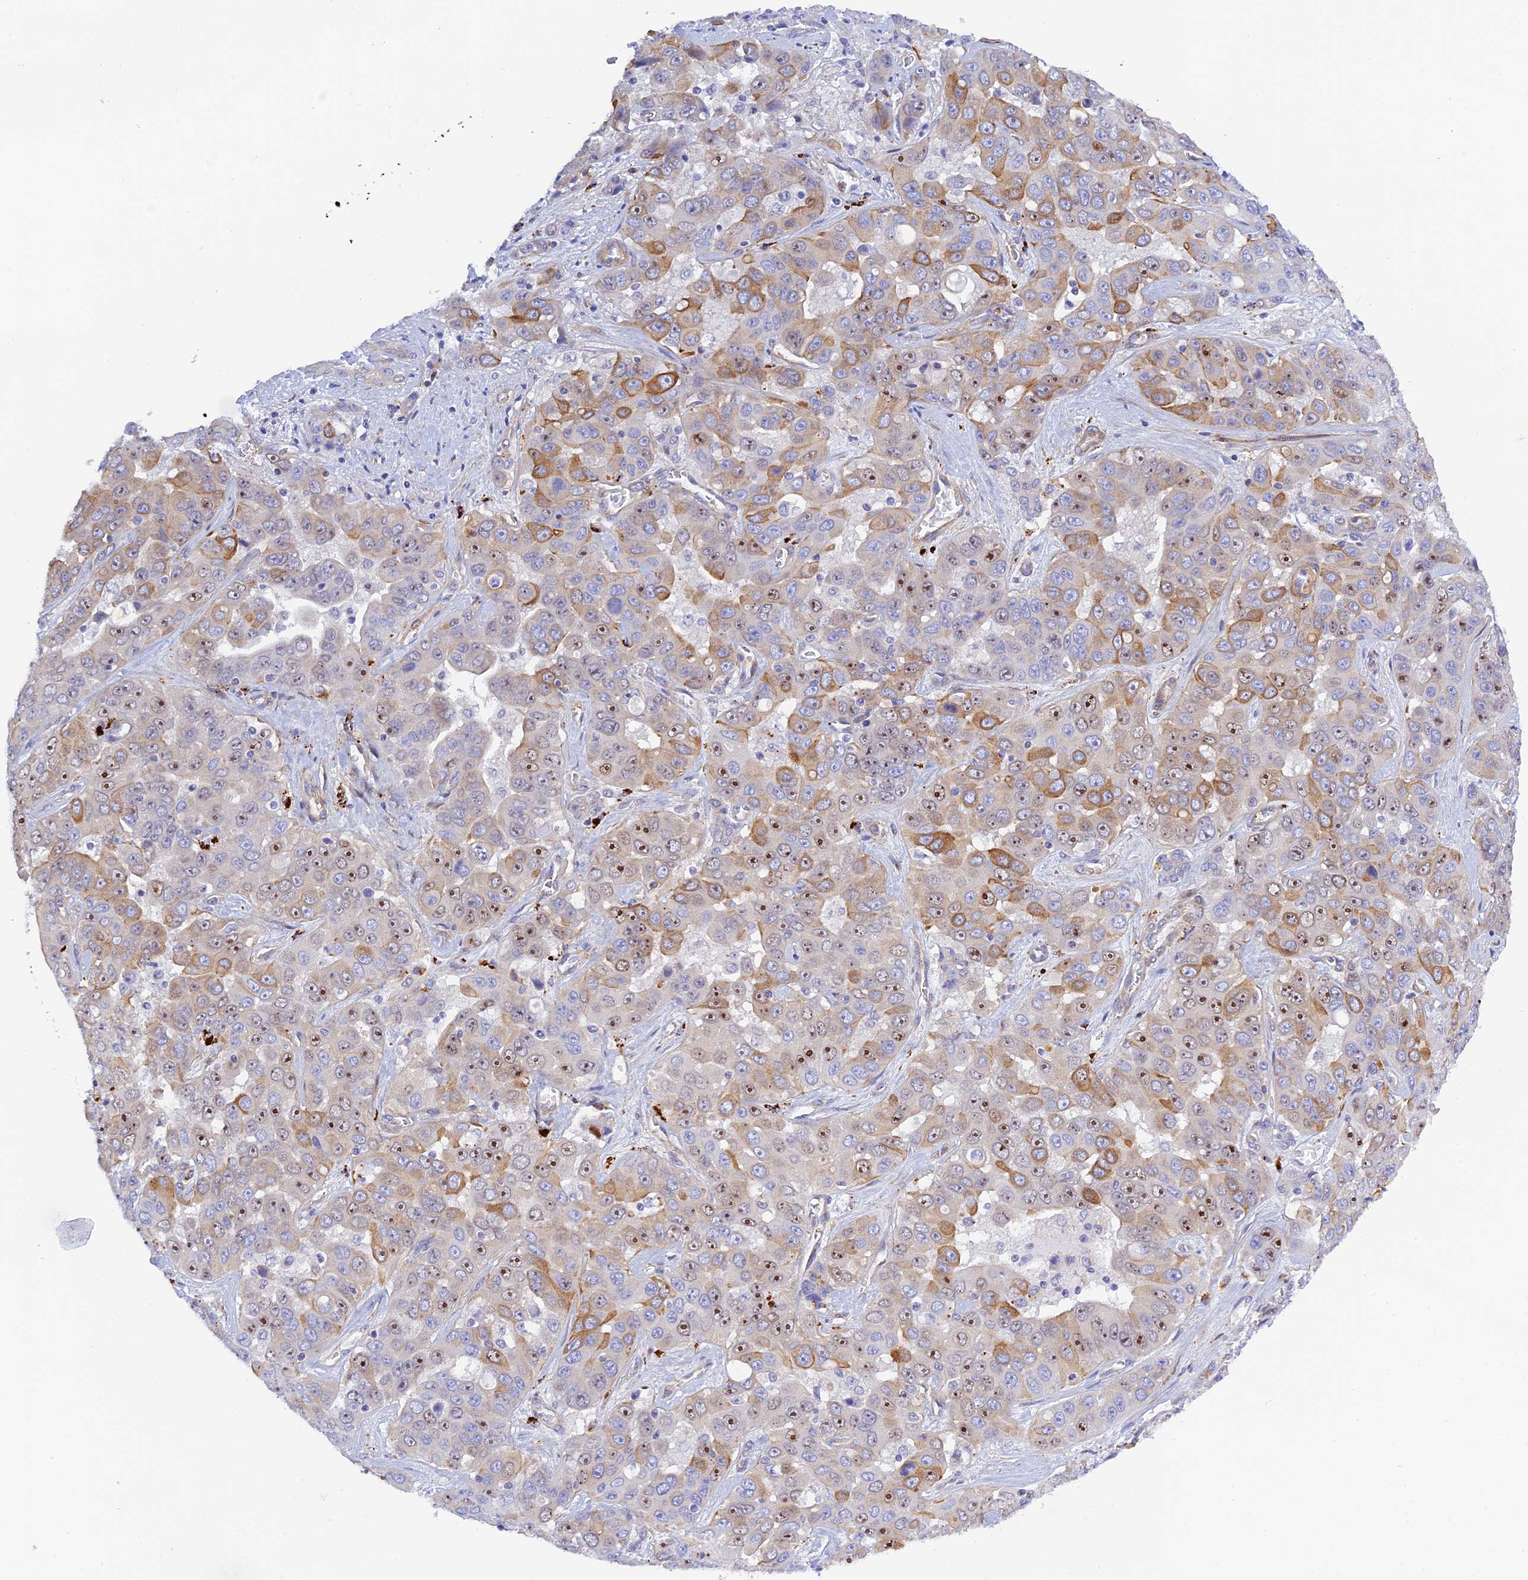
{"staining": {"intensity": "moderate", "quantity": "25%-75%", "location": "cytoplasmic/membranous,nuclear"}, "tissue": "liver cancer", "cell_type": "Tumor cells", "image_type": "cancer", "snomed": [{"axis": "morphology", "description": "Cholangiocarcinoma"}, {"axis": "topography", "description": "Liver"}], "caption": "A brown stain highlights moderate cytoplasmic/membranous and nuclear staining of a protein in liver cholangiocarcinoma tumor cells. (DAB (3,3'-diaminobenzidine) IHC with brightfield microscopy, high magnification).", "gene": "ZDHHC16", "patient": {"sex": "female", "age": 52}}